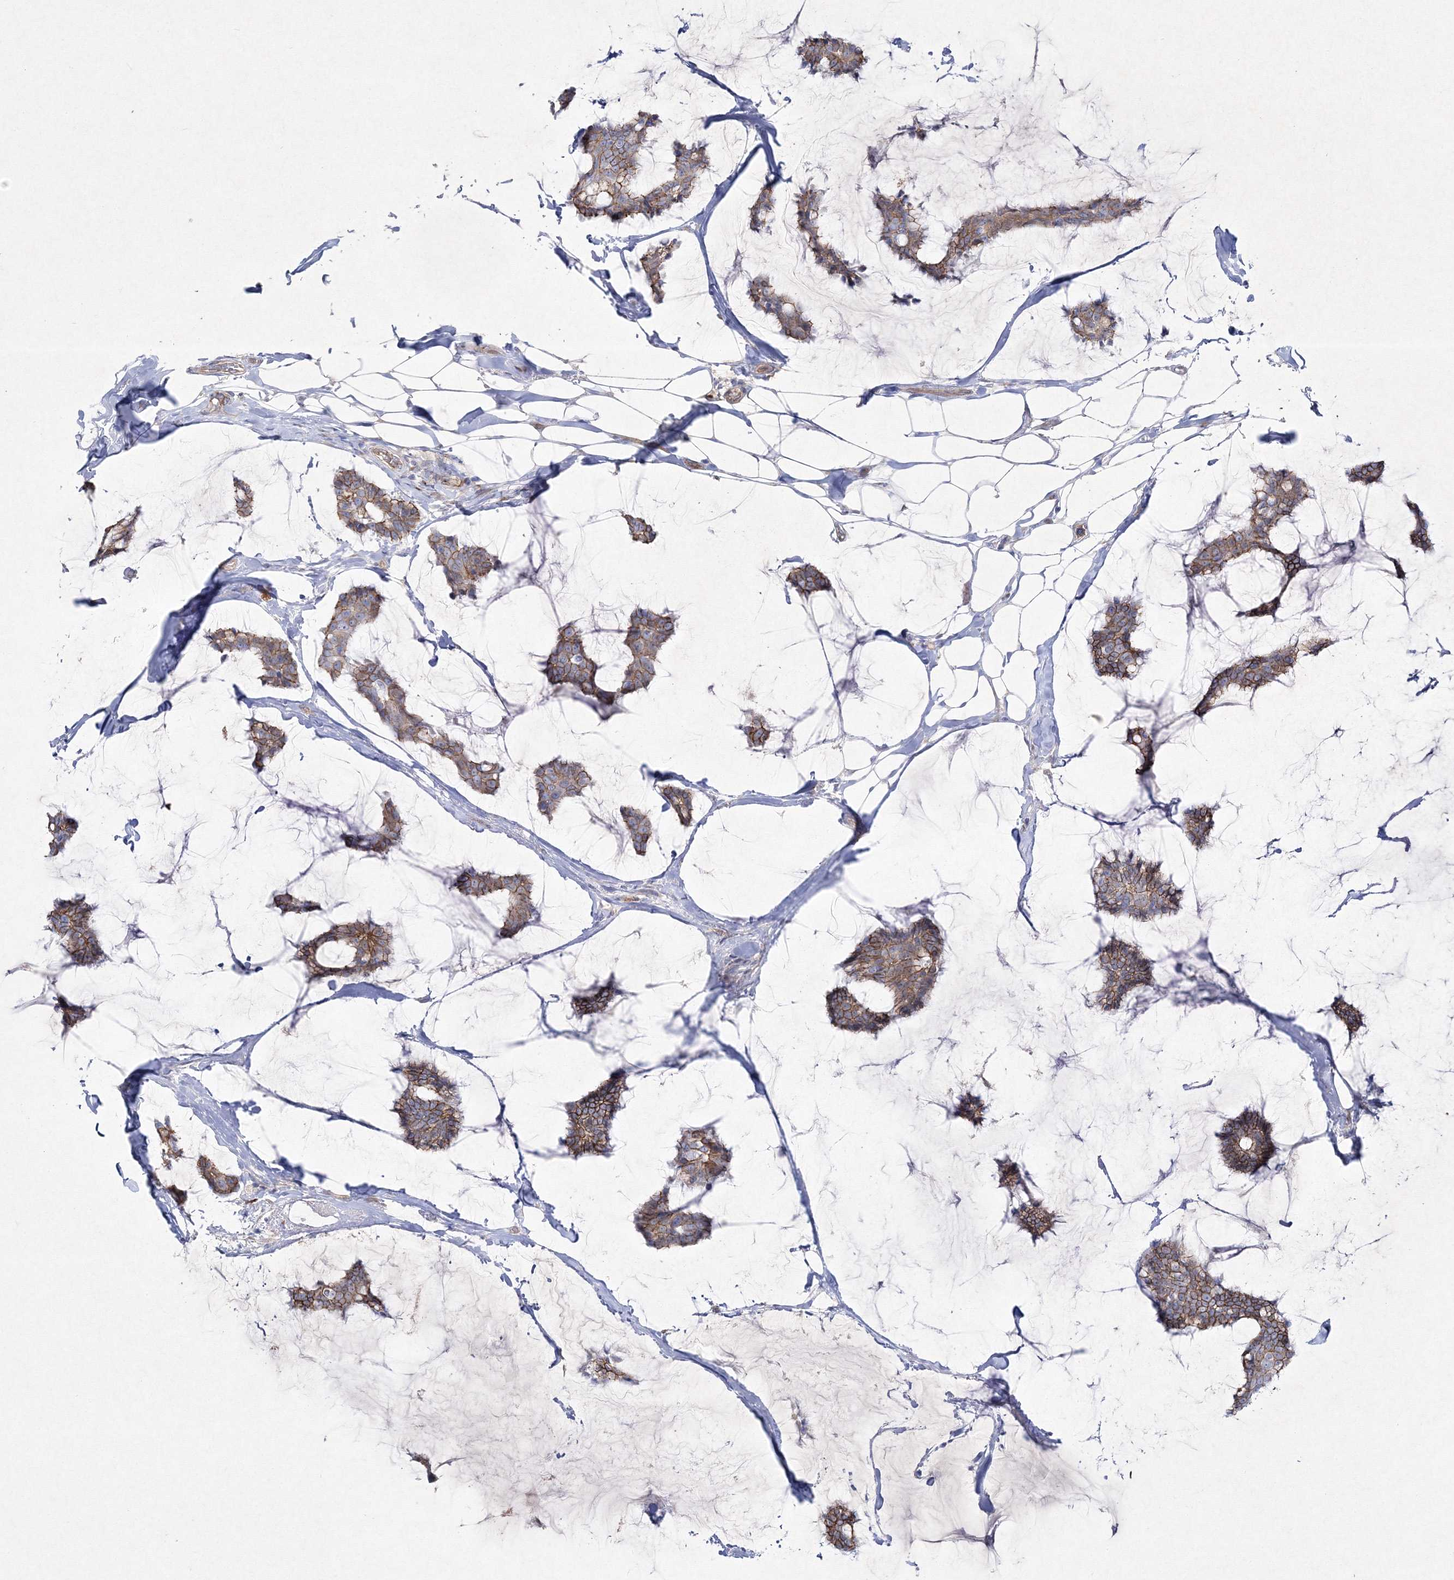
{"staining": {"intensity": "moderate", "quantity": ">75%", "location": "cytoplasmic/membranous"}, "tissue": "breast cancer", "cell_type": "Tumor cells", "image_type": "cancer", "snomed": [{"axis": "morphology", "description": "Duct carcinoma"}, {"axis": "topography", "description": "Breast"}], "caption": "Breast cancer (intraductal carcinoma) stained with a brown dye exhibits moderate cytoplasmic/membranous positive staining in approximately >75% of tumor cells.", "gene": "NAA40", "patient": {"sex": "female", "age": 93}}